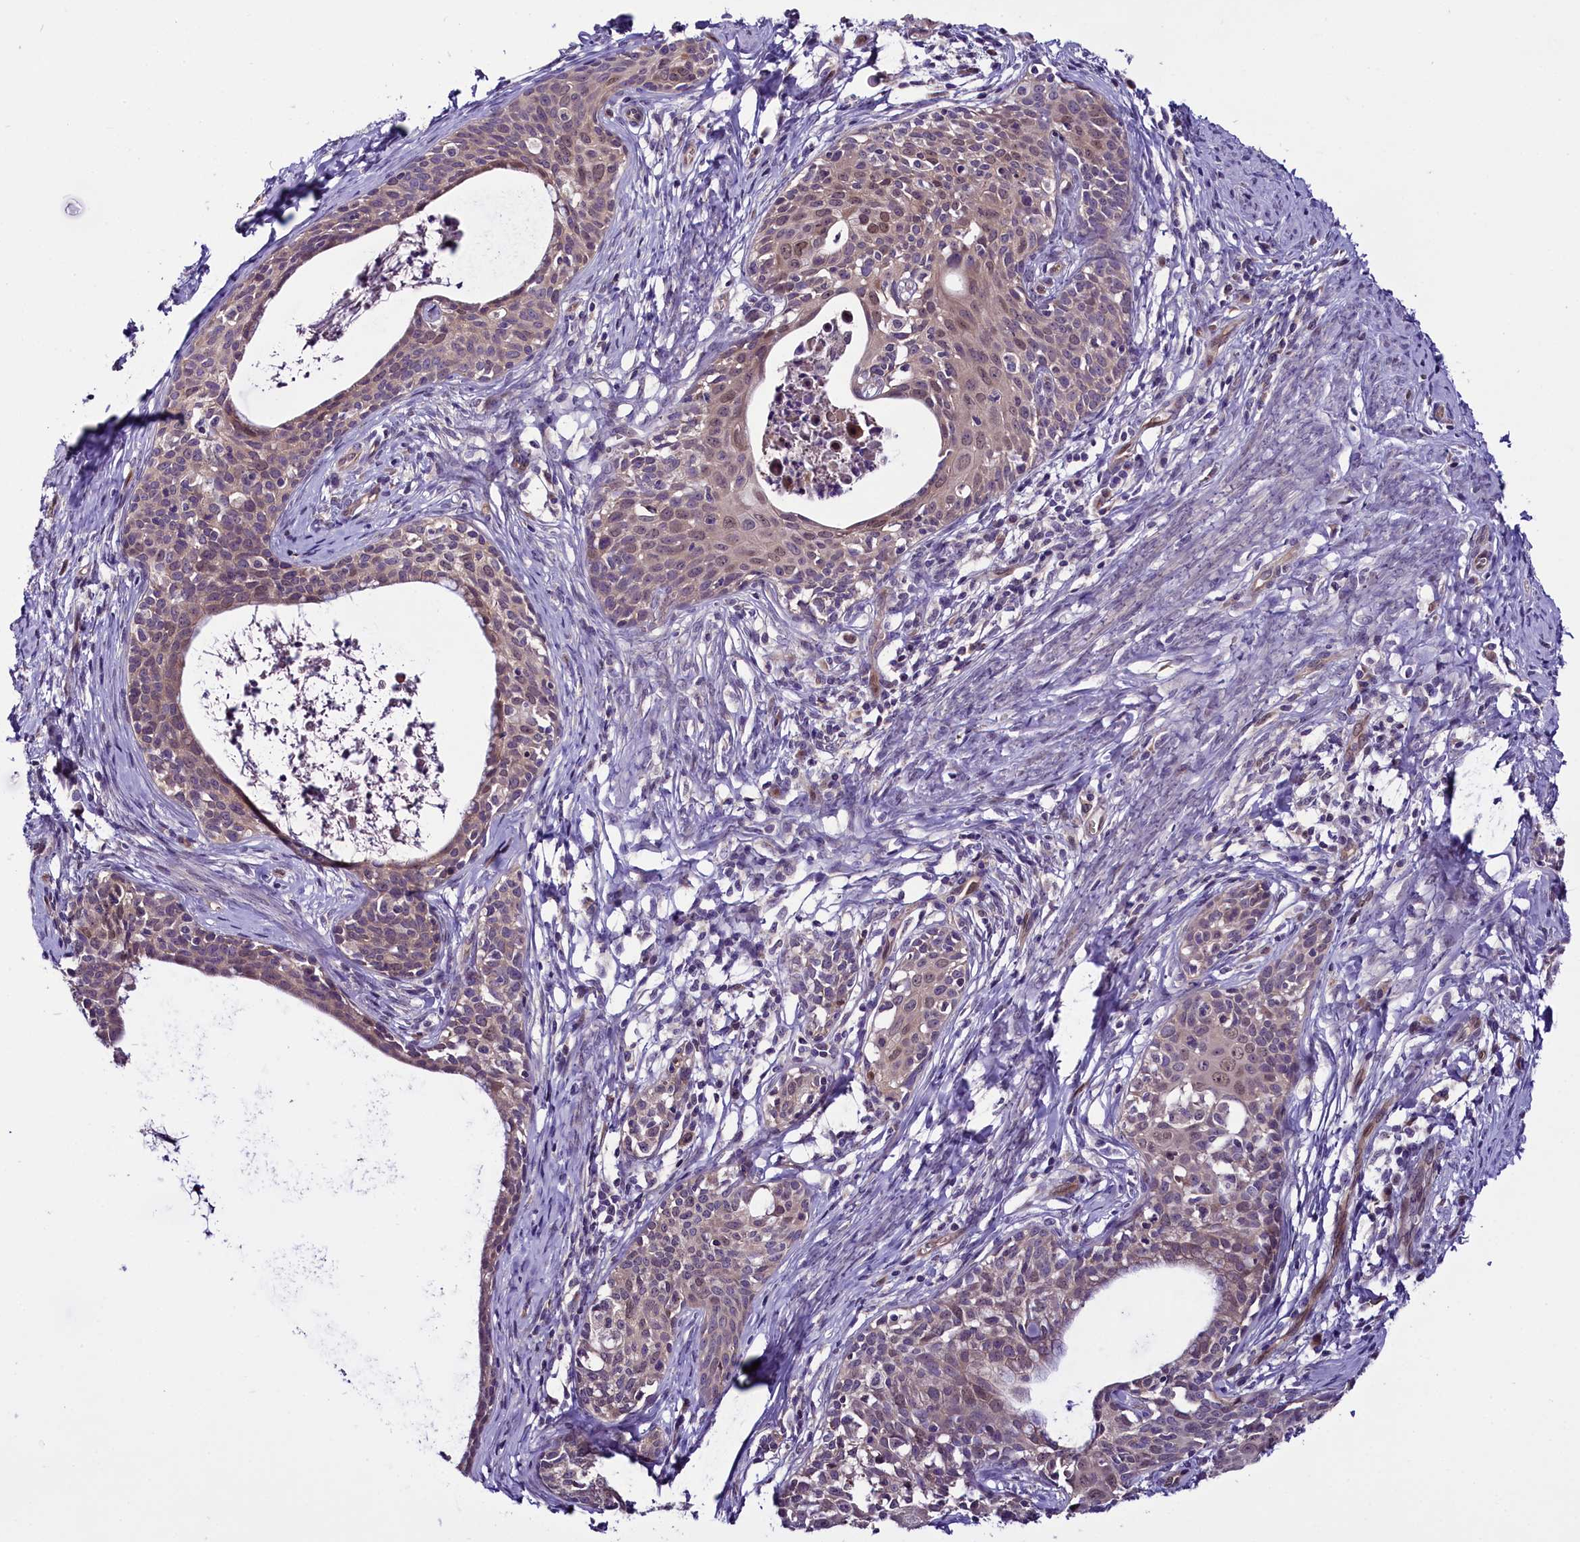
{"staining": {"intensity": "weak", "quantity": ">75%", "location": "cytoplasmic/membranous,nuclear"}, "tissue": "cervical cancer", "cell_type": "Tumor cells", "image_type": "cancer", "snomed": [{"axis": "morphology", "description": "Squamous cell carcinoma, NOS"}, {"axis": "topography", "description": "Cervix"}], "caption": "There is low levels of weak cytoplasmic/membranous and nuclear staining in tumor cells of cervical cancer, as demonstrated by immunohistochemical staining (brown color).", "gene": "C9orf40", "patient": {"sex": "female", "age": 52}}